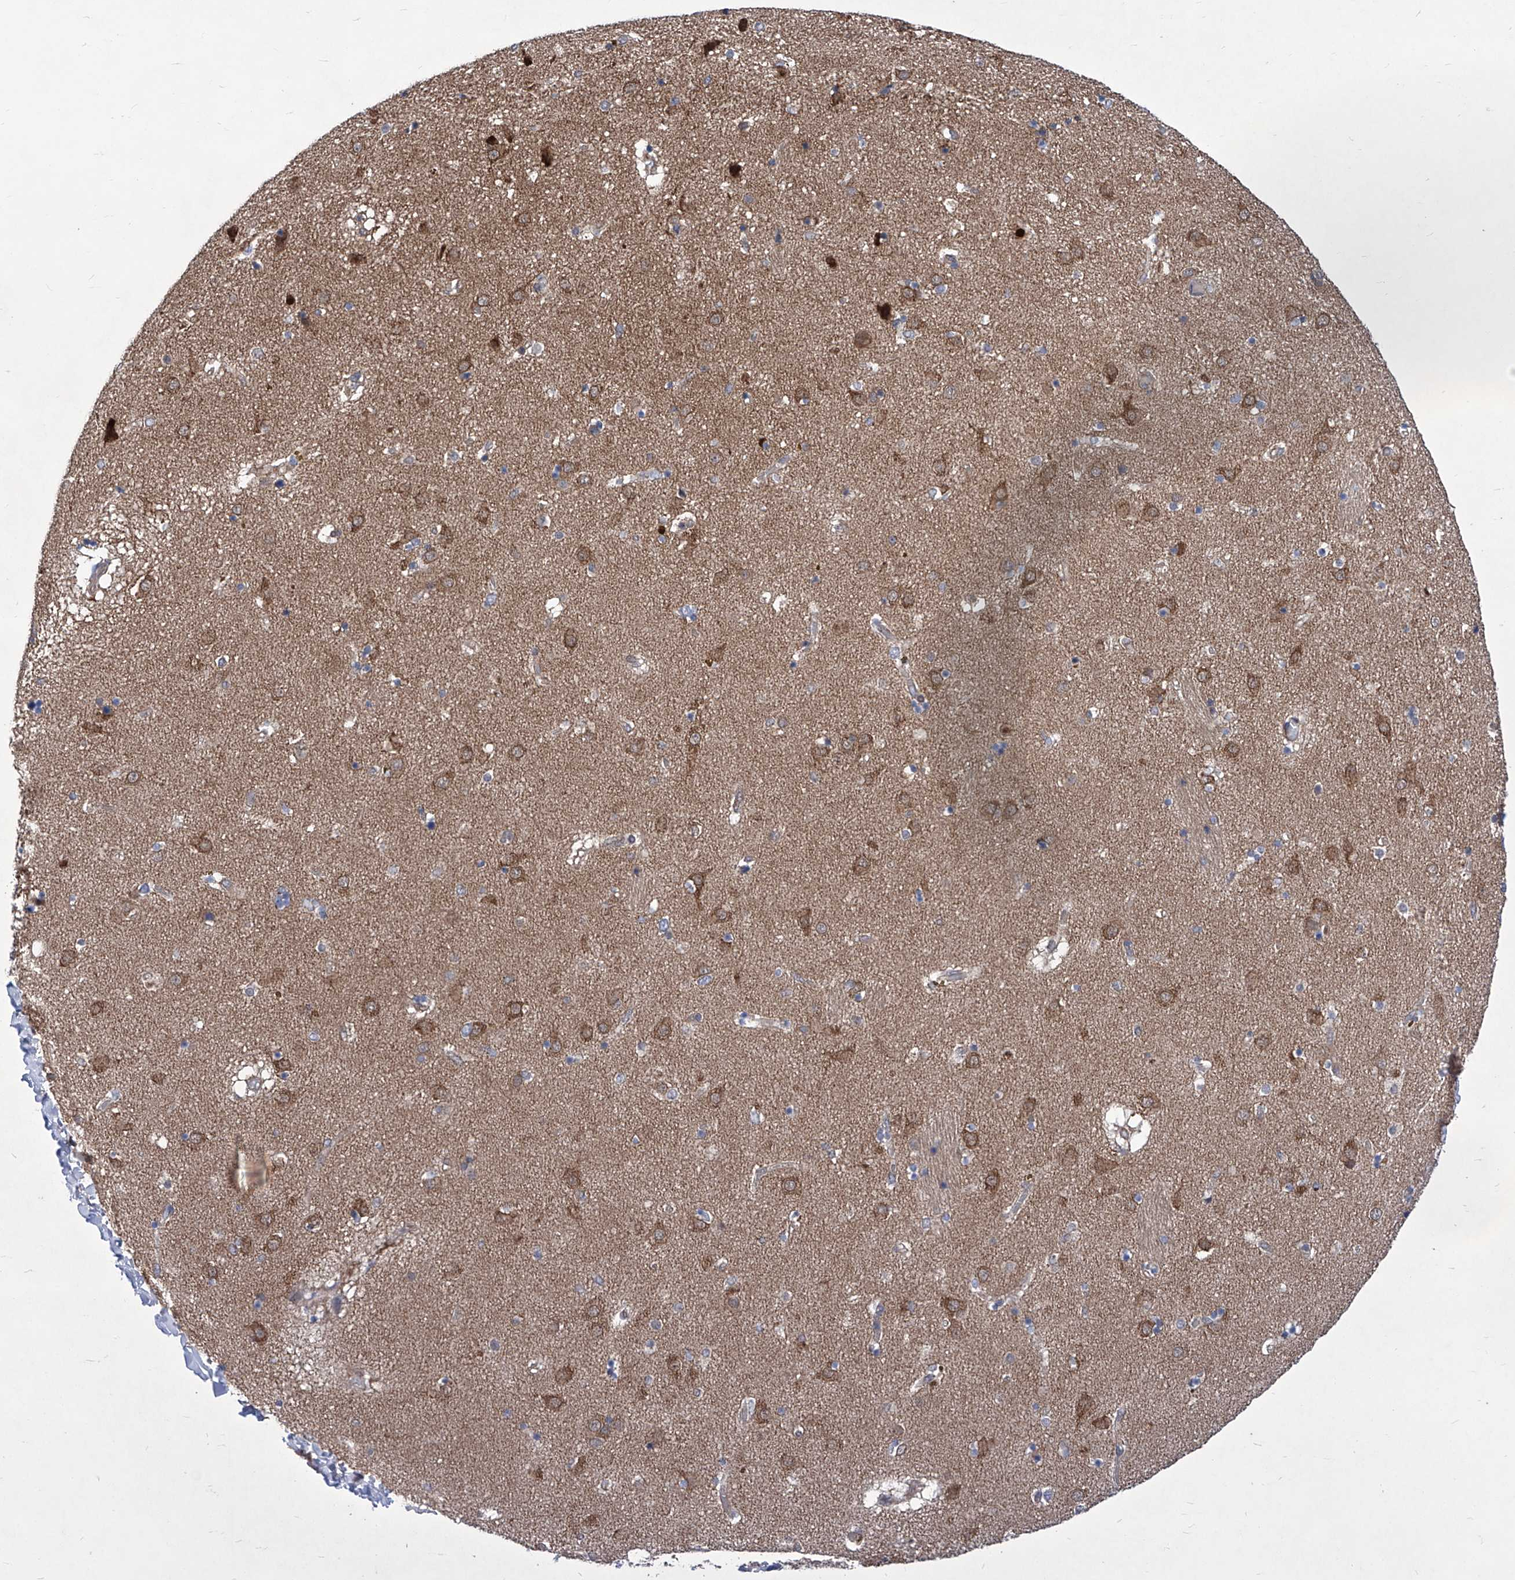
{"staining": {"intensity": "weak", "quantity": "<25%", "location": "cytoplasmic/membranous"}, "tissue": "caudate", "cell_type": "Glial cells", "image_type": "normal", "snomed": [{"axis": "morphology", "description": "Normal tissue, NOS"}, {"axis": "topography", "description": "Lateral ventricle wall"}], "caption": "This is an immunohistochemistry micrograph of normal caudate. There is no staining in glial cells.", "gene": "KTI12", "patient": {"sex": "male", "age": 70}}